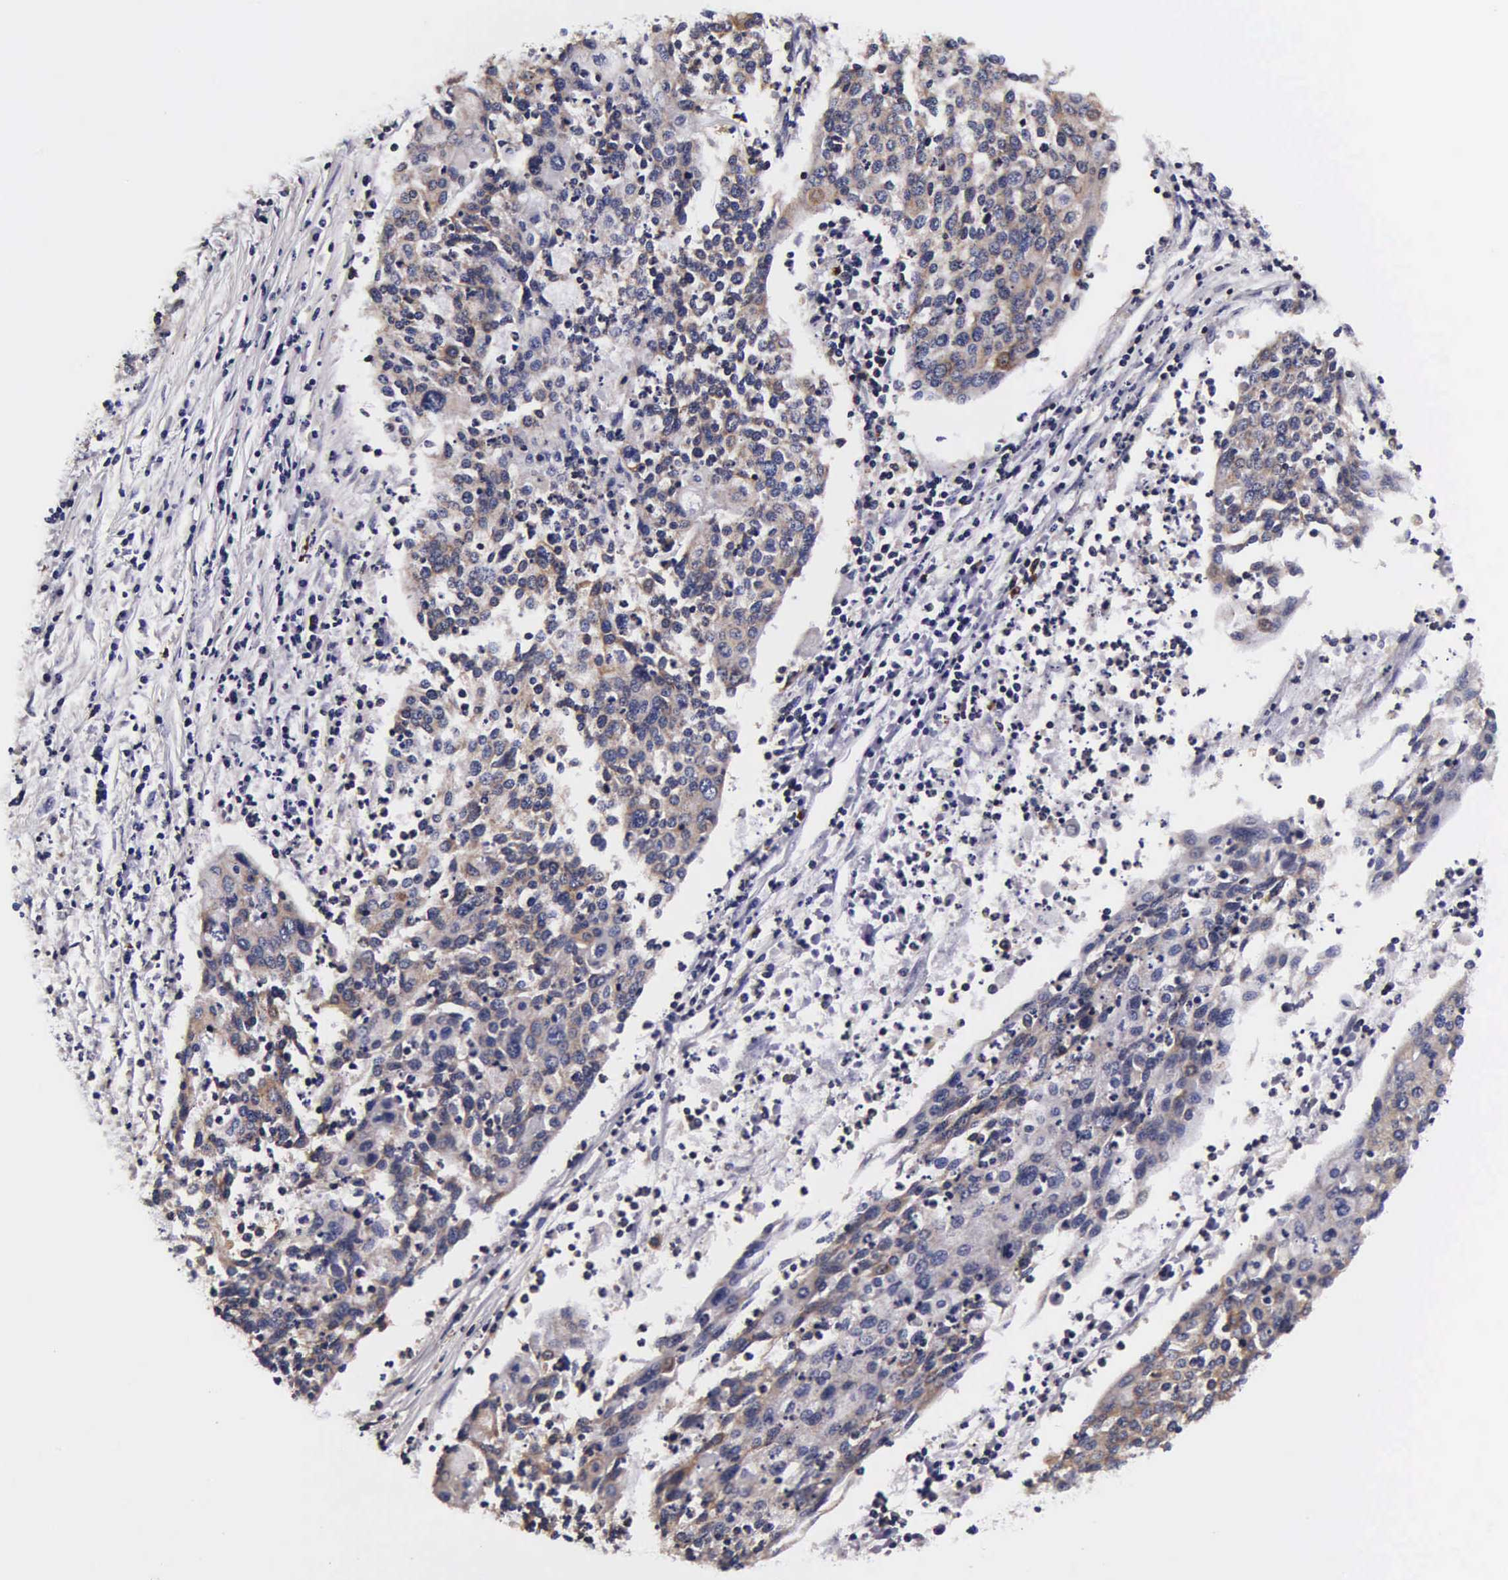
{"staining": {"intensity": "weak", "quantity": ">75%", "location": "cytoplasmic/membranous"}, "tissue": "cervical cancer", "cell_type": "Tumor cells", "image_type": "cancer", "snomed": [{"axis": "morphology", "description": "Squamous cell carcinoma, NOS"}, {"axis": "topography", "description": "Cervix"}], "caption": "Protein expression analysis of human cervical cancer reveals weak cytoplasmic/membranous positivity in approximately >75% of tumor cells.", "gene": "PSMA3", "patient": {"sex": "female", "age": 40}}